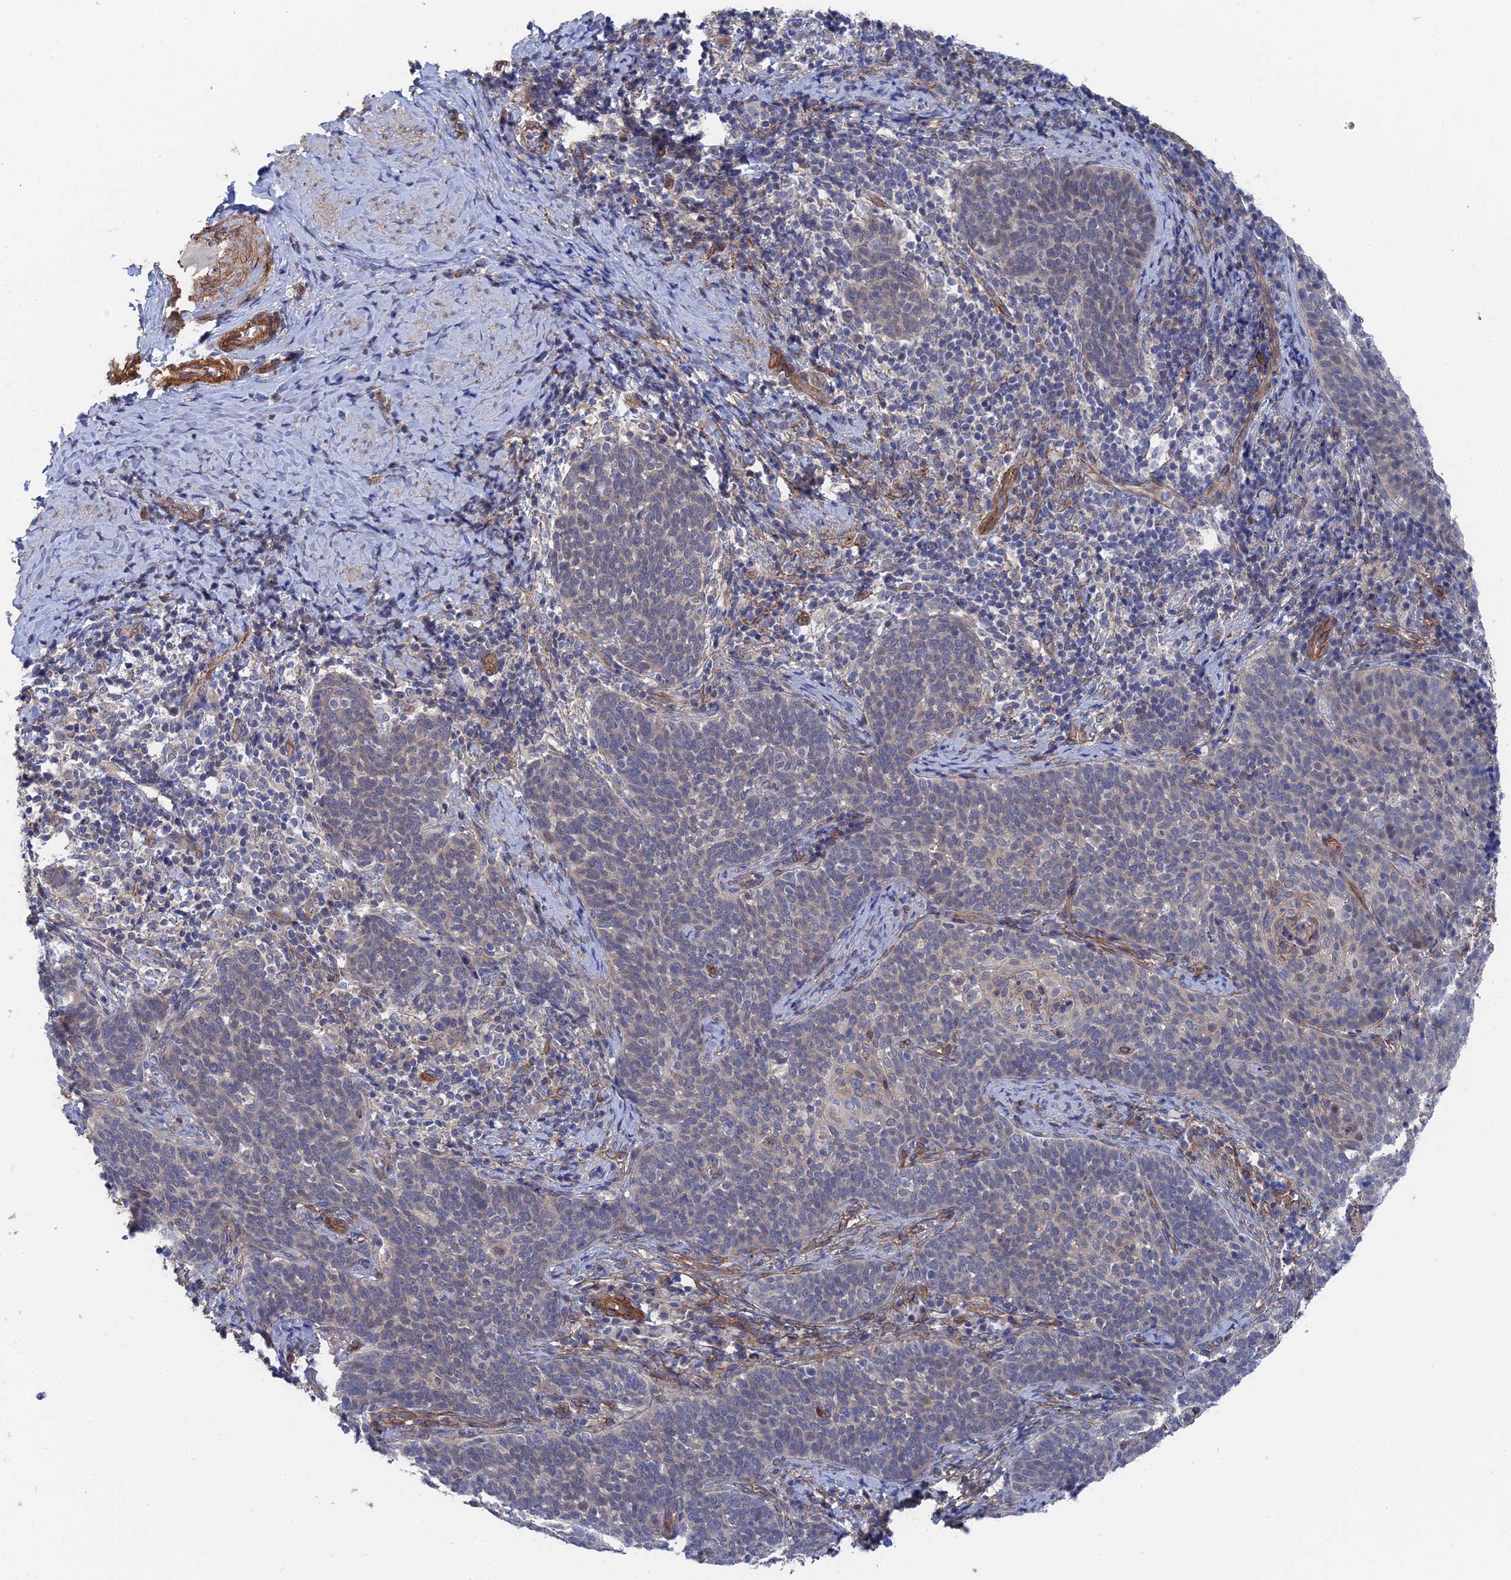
{"staining": {"intensity": "negative", "quantity": "none", "location": "none"}, "tissue": "cervical cancer", "cell_type": "Tumor cells", "image_type": "cancer", "snomed": [{"axis": "morphology", "description": "Normal tissue, NOS"}, {"axis": "morphology", "description": "Squamous cell carcinoma, NOS"}, {"axis": "topography", "description": "Cervix"}], "caption": "An image of human cervical squamous cell carcinoma is negative for staining in tumor cells.", "gene": "MTHFSD", "patient": {"sex": "female", "age": 39}}